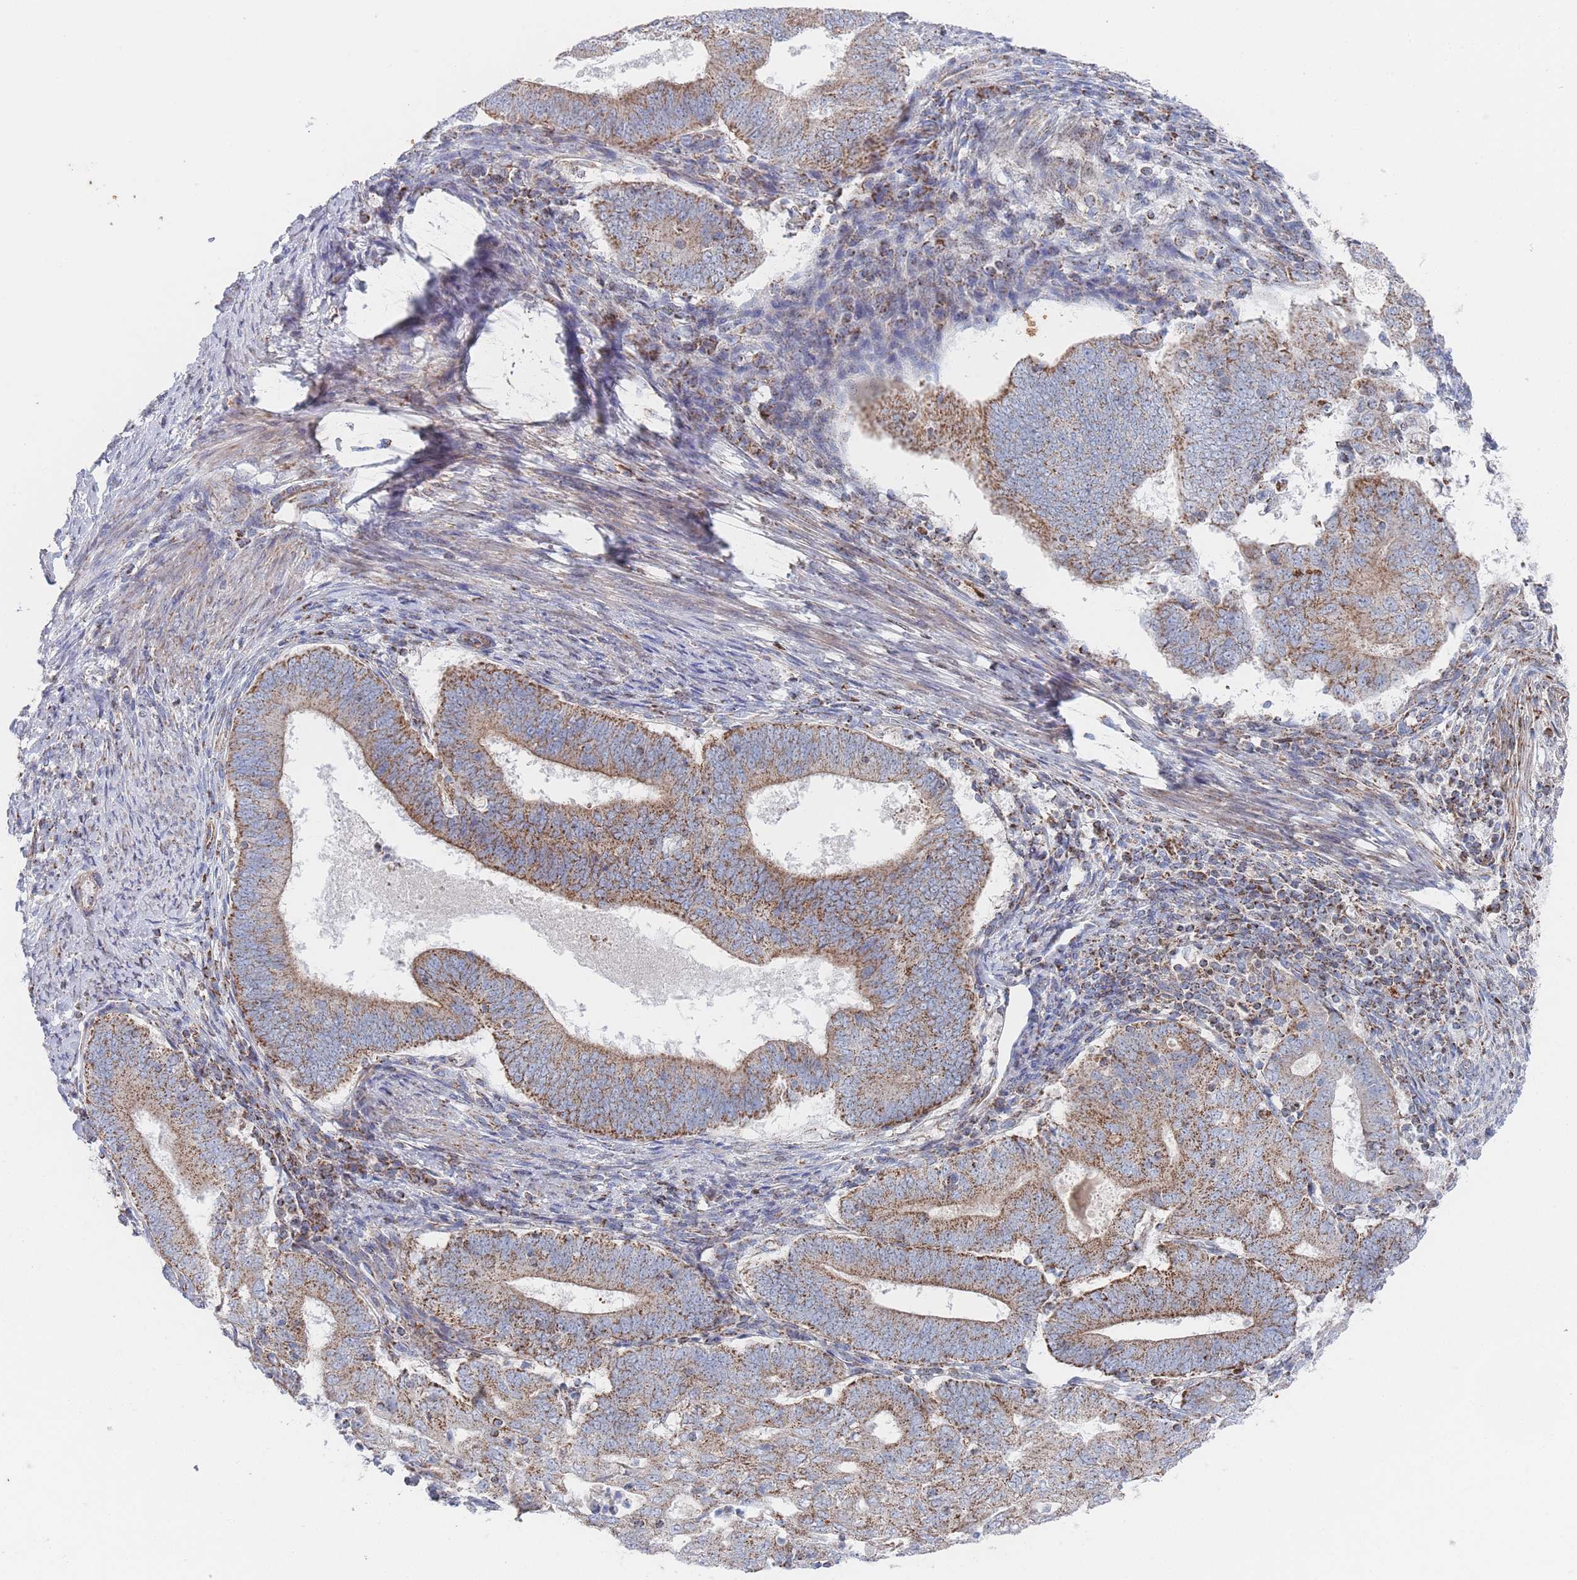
{"staining": {"intensity": "moderate", "quantity": ">75%", "location": "cytoplasmic/membranous"}, "tissue": "endometrial cancer", "cell_type": "Tumor cells", "image_type": "cancer", "snomed": [{"axis": "morphology", "description": "Adenocarcinoma, NOS"}, {"axis": "topography", "description": "Endometrium"}], "caption": "DAB immunohistochemical staining of human endometrial cancer demonstrates moderate cytoplasmic/membranous protein expression in about >75% of tumor cells. (DAB (3,3'-diaminobenzidine) IHC with brightfield microscopy, high magnification).", "gene": "IKZF4", "patient": {"sex": "female", "age": 70}}